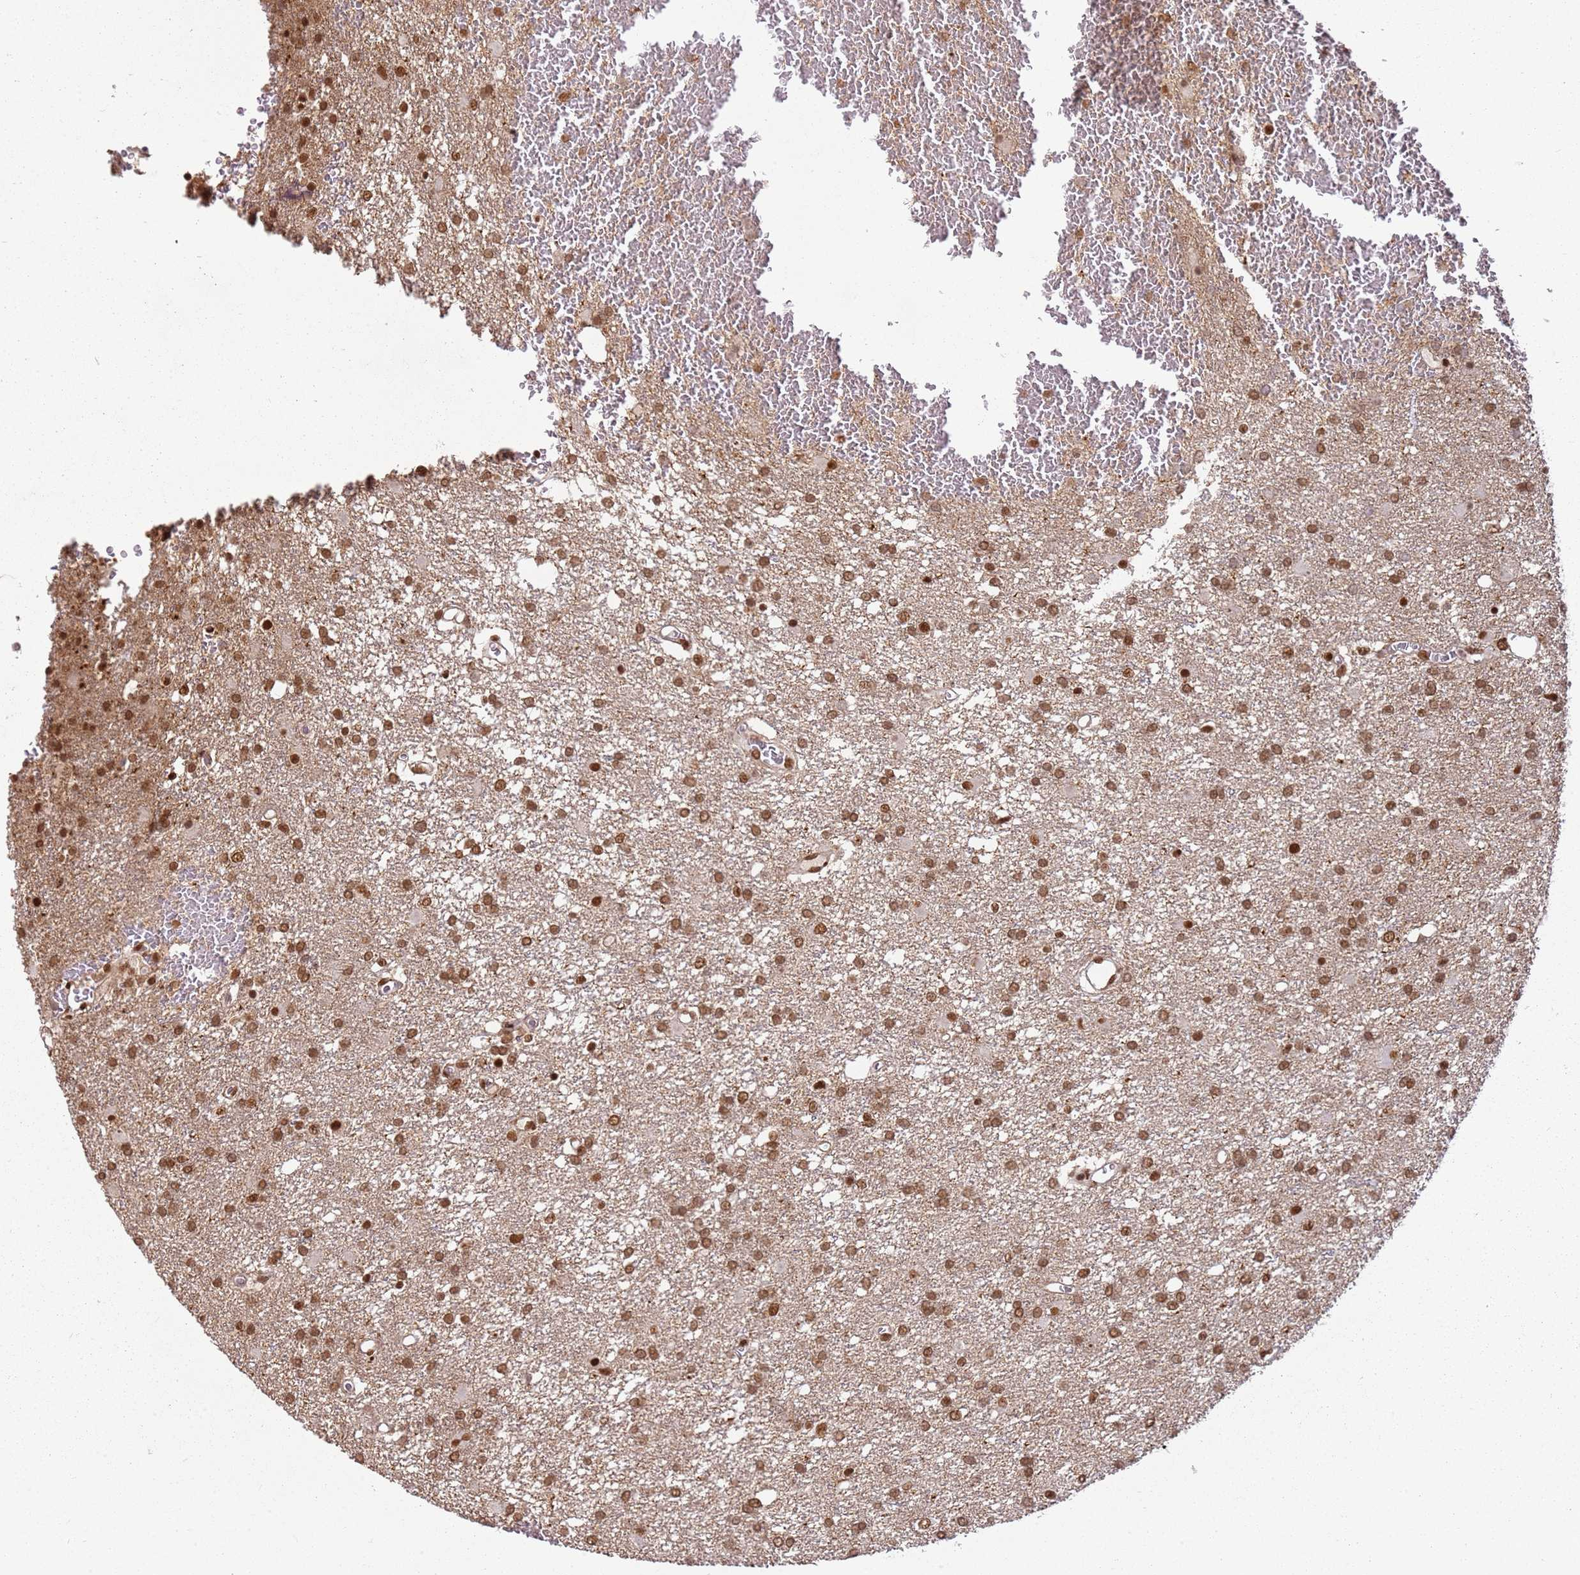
{"staining": {"intensity": "moderate", "quantity": ">75%", "location": "nuclear"}, "tissue": "glioma", "cell_type": "Tumor cells", "image_type": "cancer", "snomed": [{"axis": "morphology", "description": "Glioma, malignant, High grade"}, {"axis": "topography", "description": "Brain"}], "caption": "Moderate nuclear protein expression is present in about >75% of tumor cells in malignant high-grade glioma.", "gene": "TENT4A", "patient": {"sex": "female", "age": 74}}